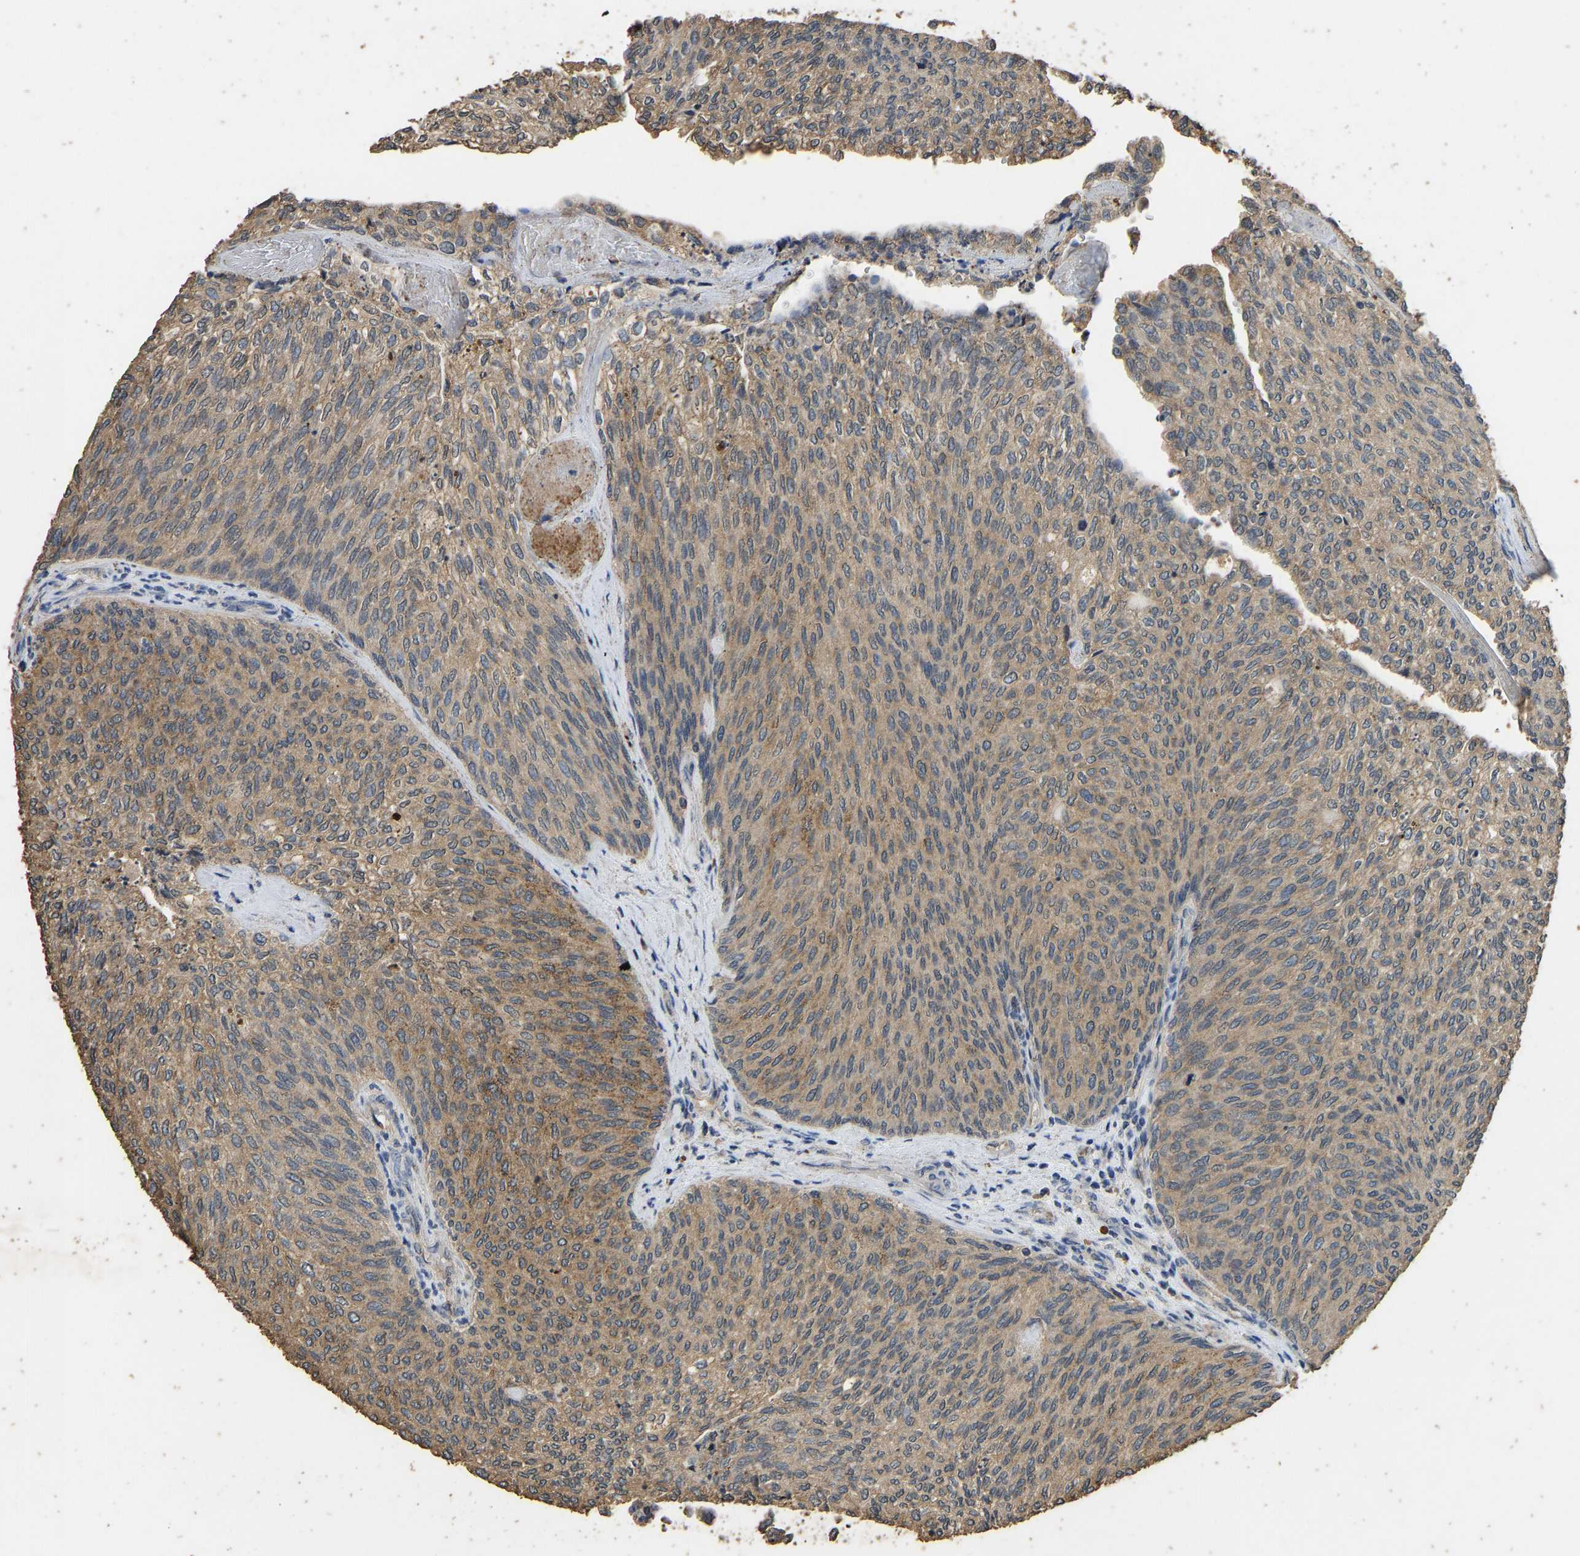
{"staining": {"intensity": "moderate", "quantity": ">75%", "location": "cytoplasmic/membranous"}, "tissue": "urothelial cancer", "cell_type": "Tumor cells", "image_type": "cancer", "snomed": [{"axis": "morphology", "description": "Urothelial carcinoma, Low grade"}, {"axis": "topography", "description": "Urinary bladder"}], "caption": "Urothelial carcinoma (low-grade) stained with IHC demonstrates moderate cytoplasmic/membranous staining in about >75% of tumor cells.", "gene": "CIDEC", "patient": {"sex": "female", "age": 79}}